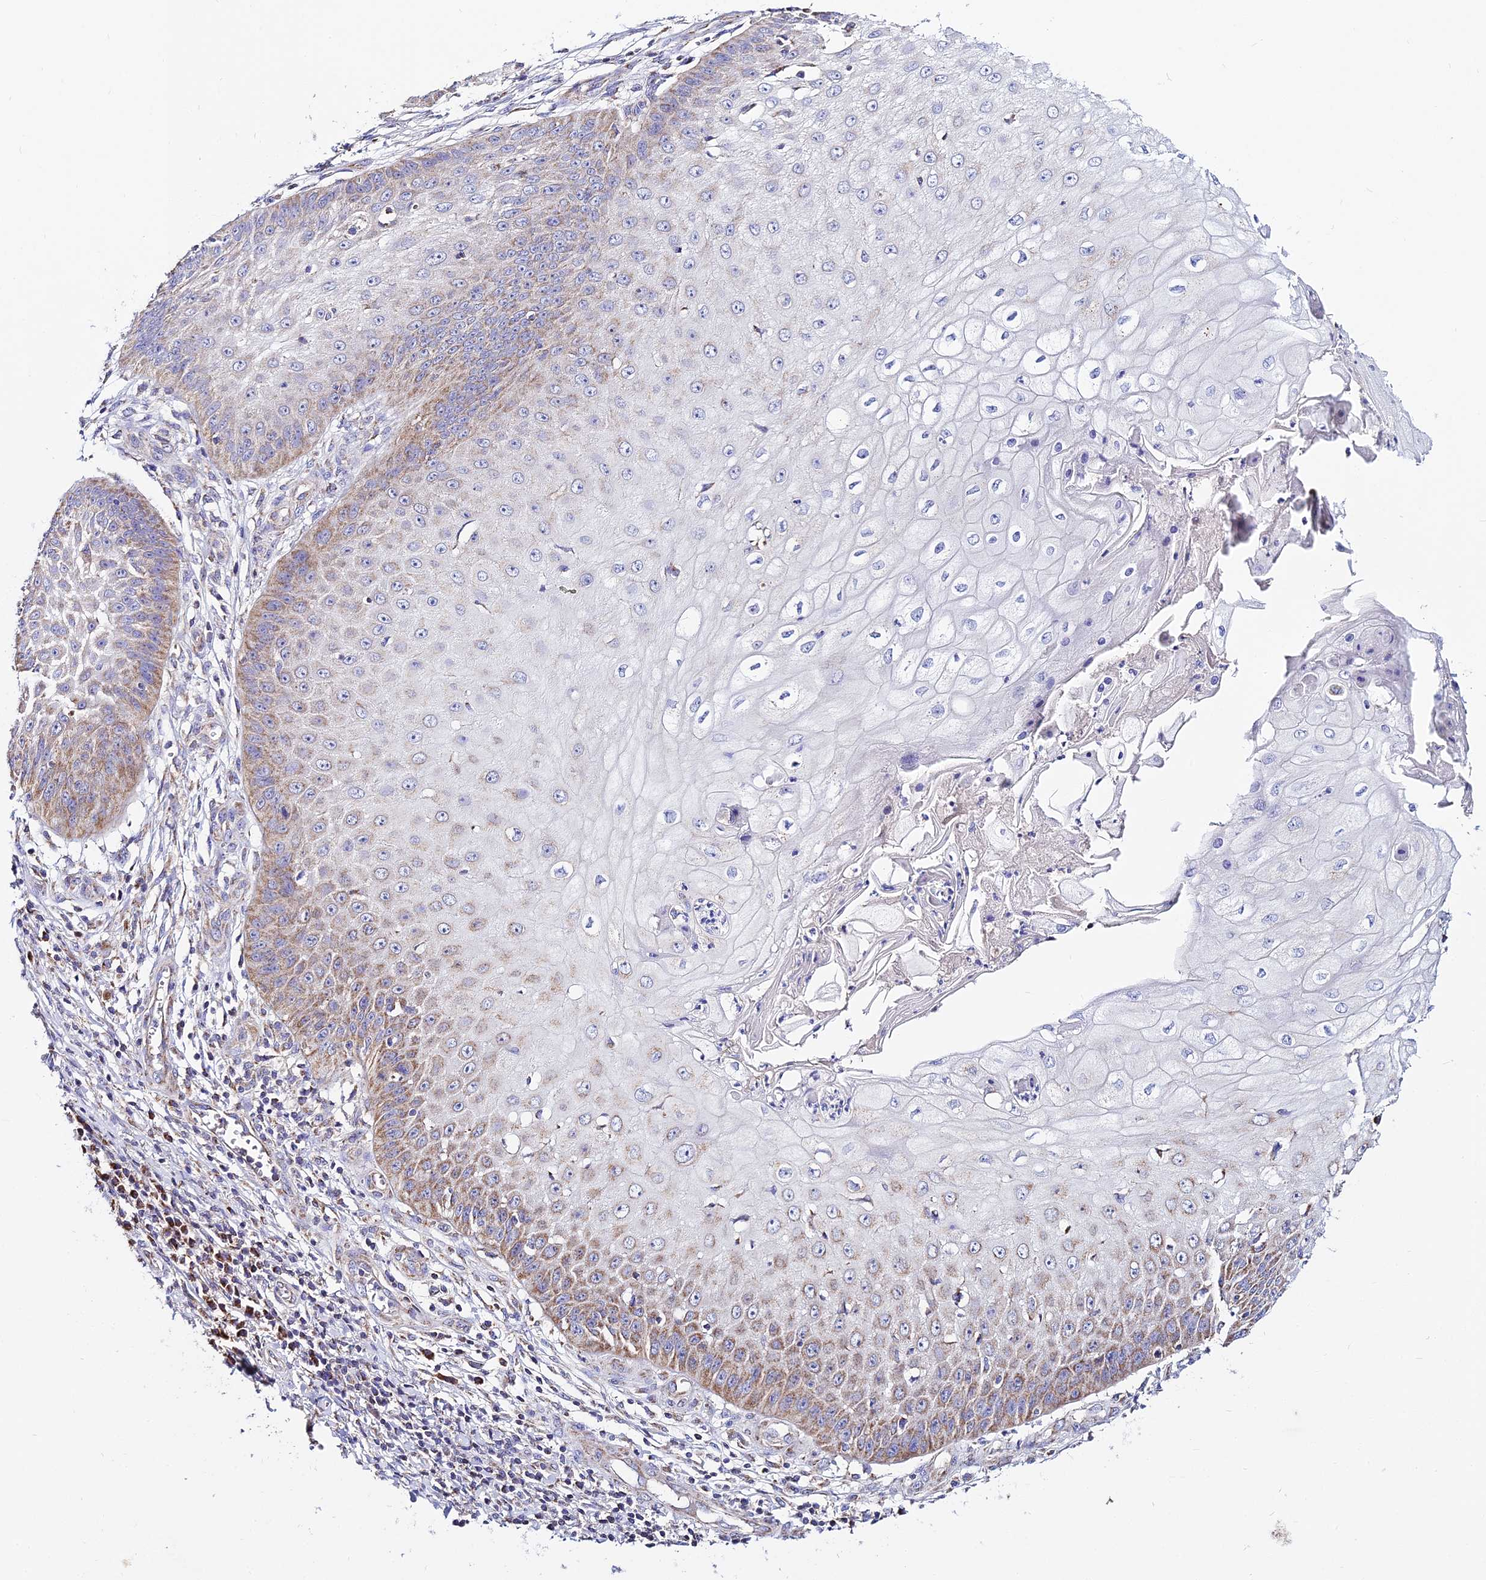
{"staining": {"intensity": "moderate", "quantity": "<25%", "location": "cytoplasmic/membranous"}, "tissue": "skin cancer", "cell_type": "Tumor cells", "image_type": "cancer", "snomed": [{"axis": "morphology", "description": "Squamous cell carcinoma, NOS"}, {"axis": "topography", "description": "Skin"}], "caption": "Tumor cells reveal moderate cytoplasmic/membranous positivity in about <25% of cells in skin squamous cell carcinoma.", "gene": "TYW5", "patient": {"sex": "male", "age": 70}}